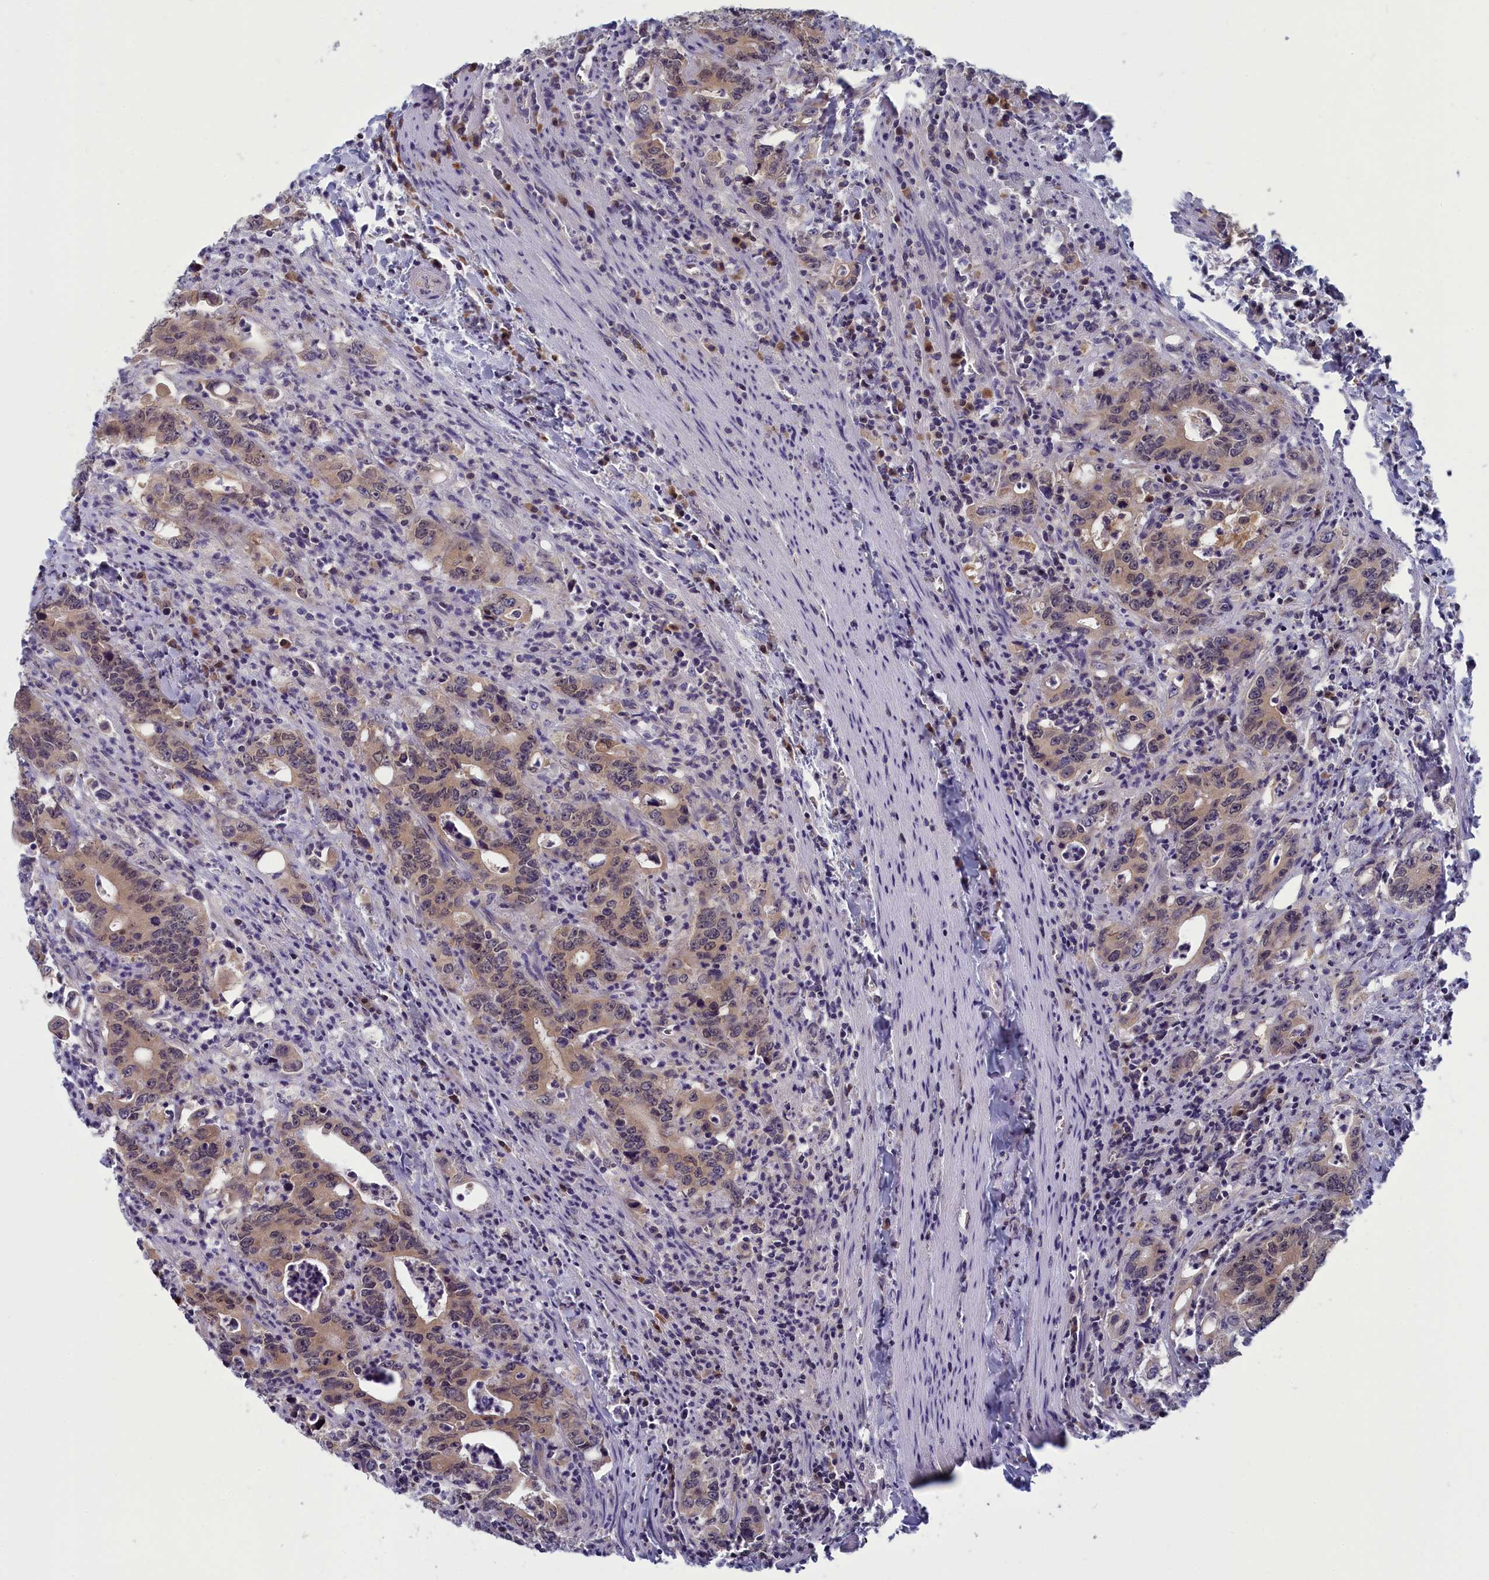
{"staining": {"intensity": "moderate", "quantity": ">75%", "location": "cytoplasmic/membranous"}, "tissue": "colorectal cancer", "cell_type": "Tumor cells", "image_type": "cancer", "snomed": [{"axis": "morphology", "description": "Adenocarcinoma, NOS"}, {"axis": "topography", "description": "Colon"}], "caption": "An immunohistochemistry micrograph of tumor tissue is shown. Protein staining in brown shows moderate cytoplasmic/membranous positivity in colorectal cancer within tumor cells.", "gene": "MRI1", "patient": {"sex": "female", "age": 75}}